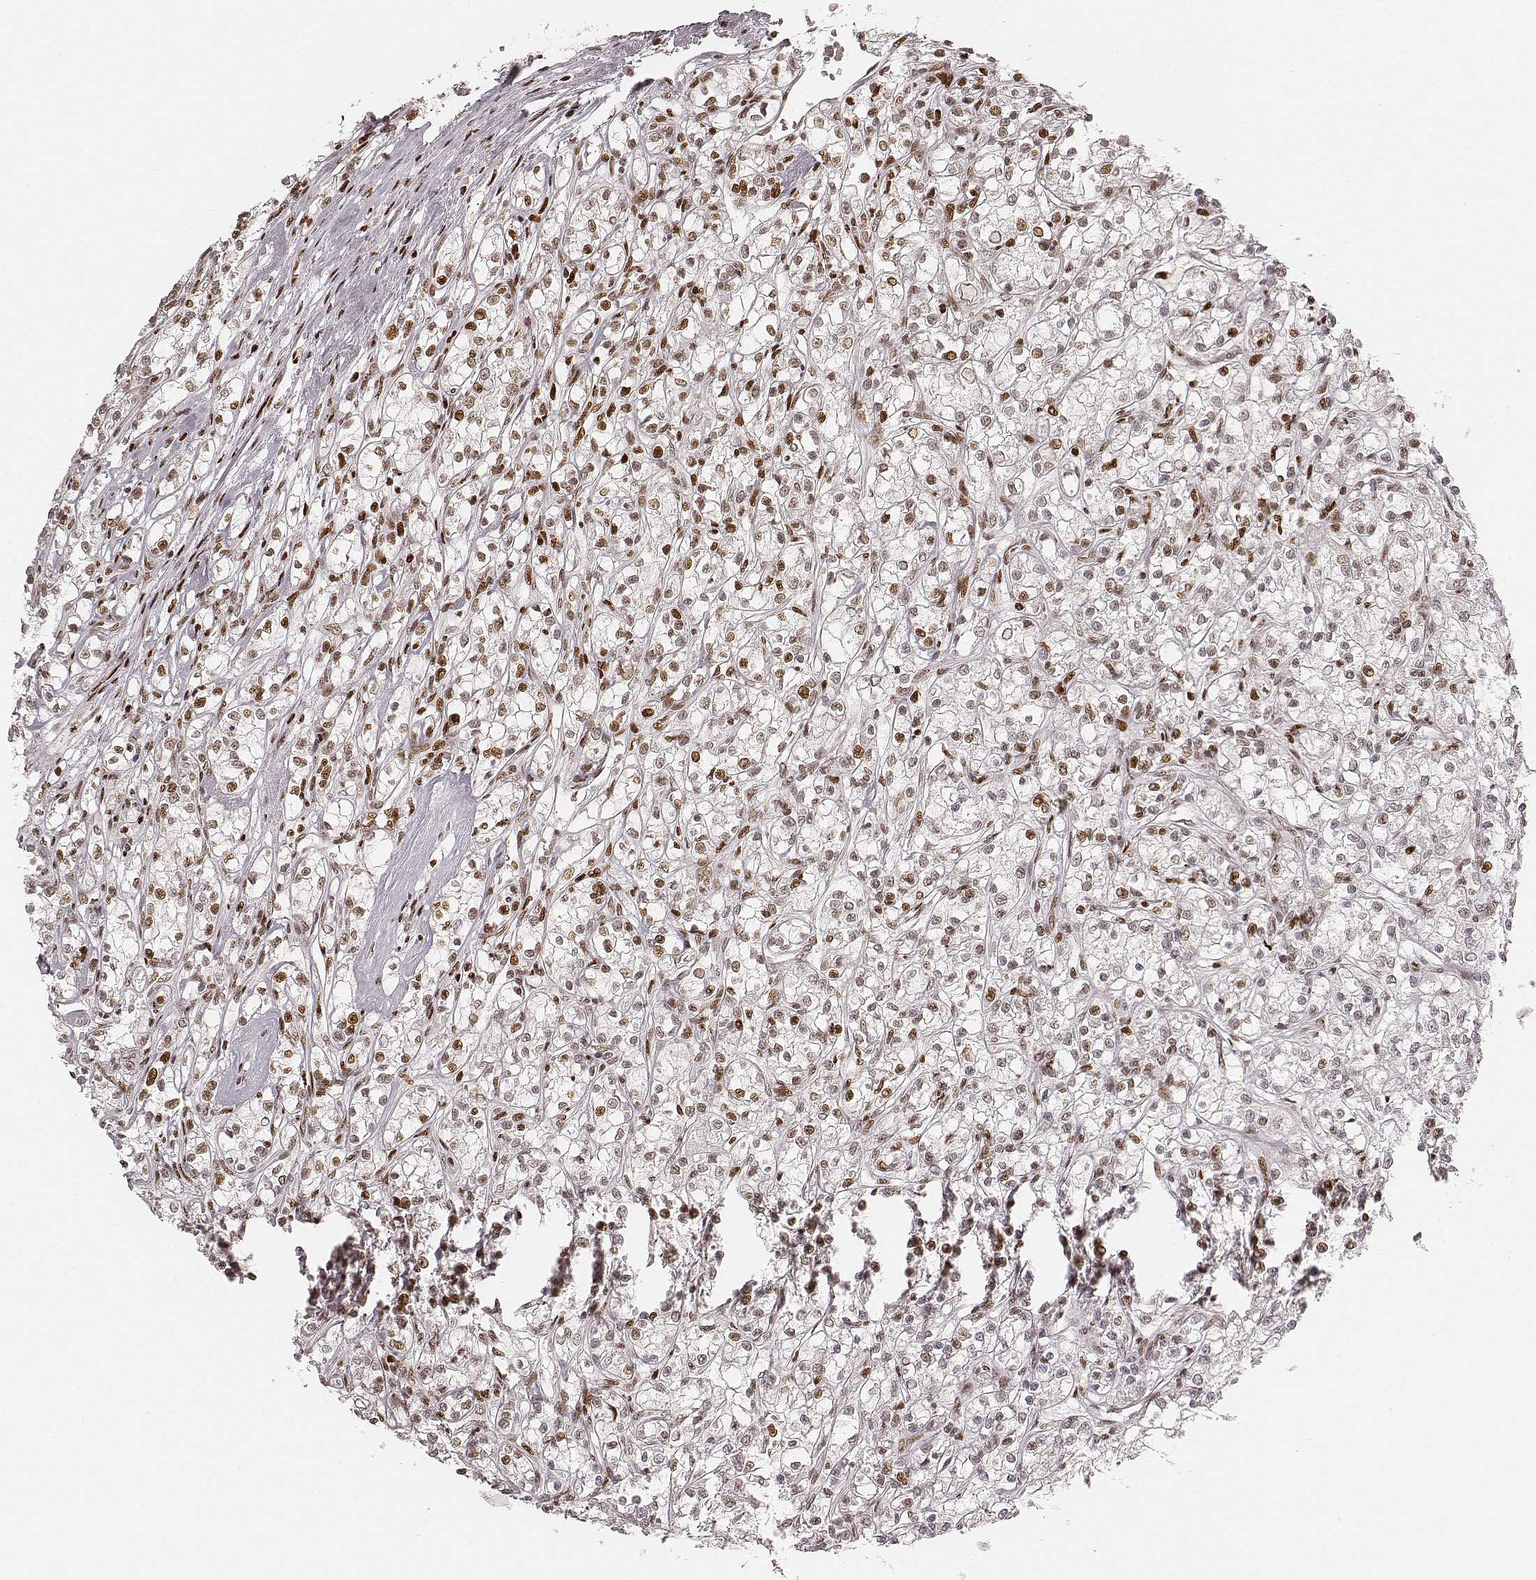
{"staining": {"intensity": "moderate", "quantity": ">75%", "location": "nuclear"}, "tissue": "renal cancer", "cell_type": "Tumor cells", "image_type": "cancer", "snomed": [{"axis": "morphology", "description": "Adenocarcinoma, NOS"}, {"axis": "topography", "description": "Kidney"}], "caption": "This image shows IHC staining of human renal cancer, with medium moderate nuclear staining in approximately >75% of tumor cells.", "gene": "HNRNPC", "patient": {"sex": "female", "age": 59}}